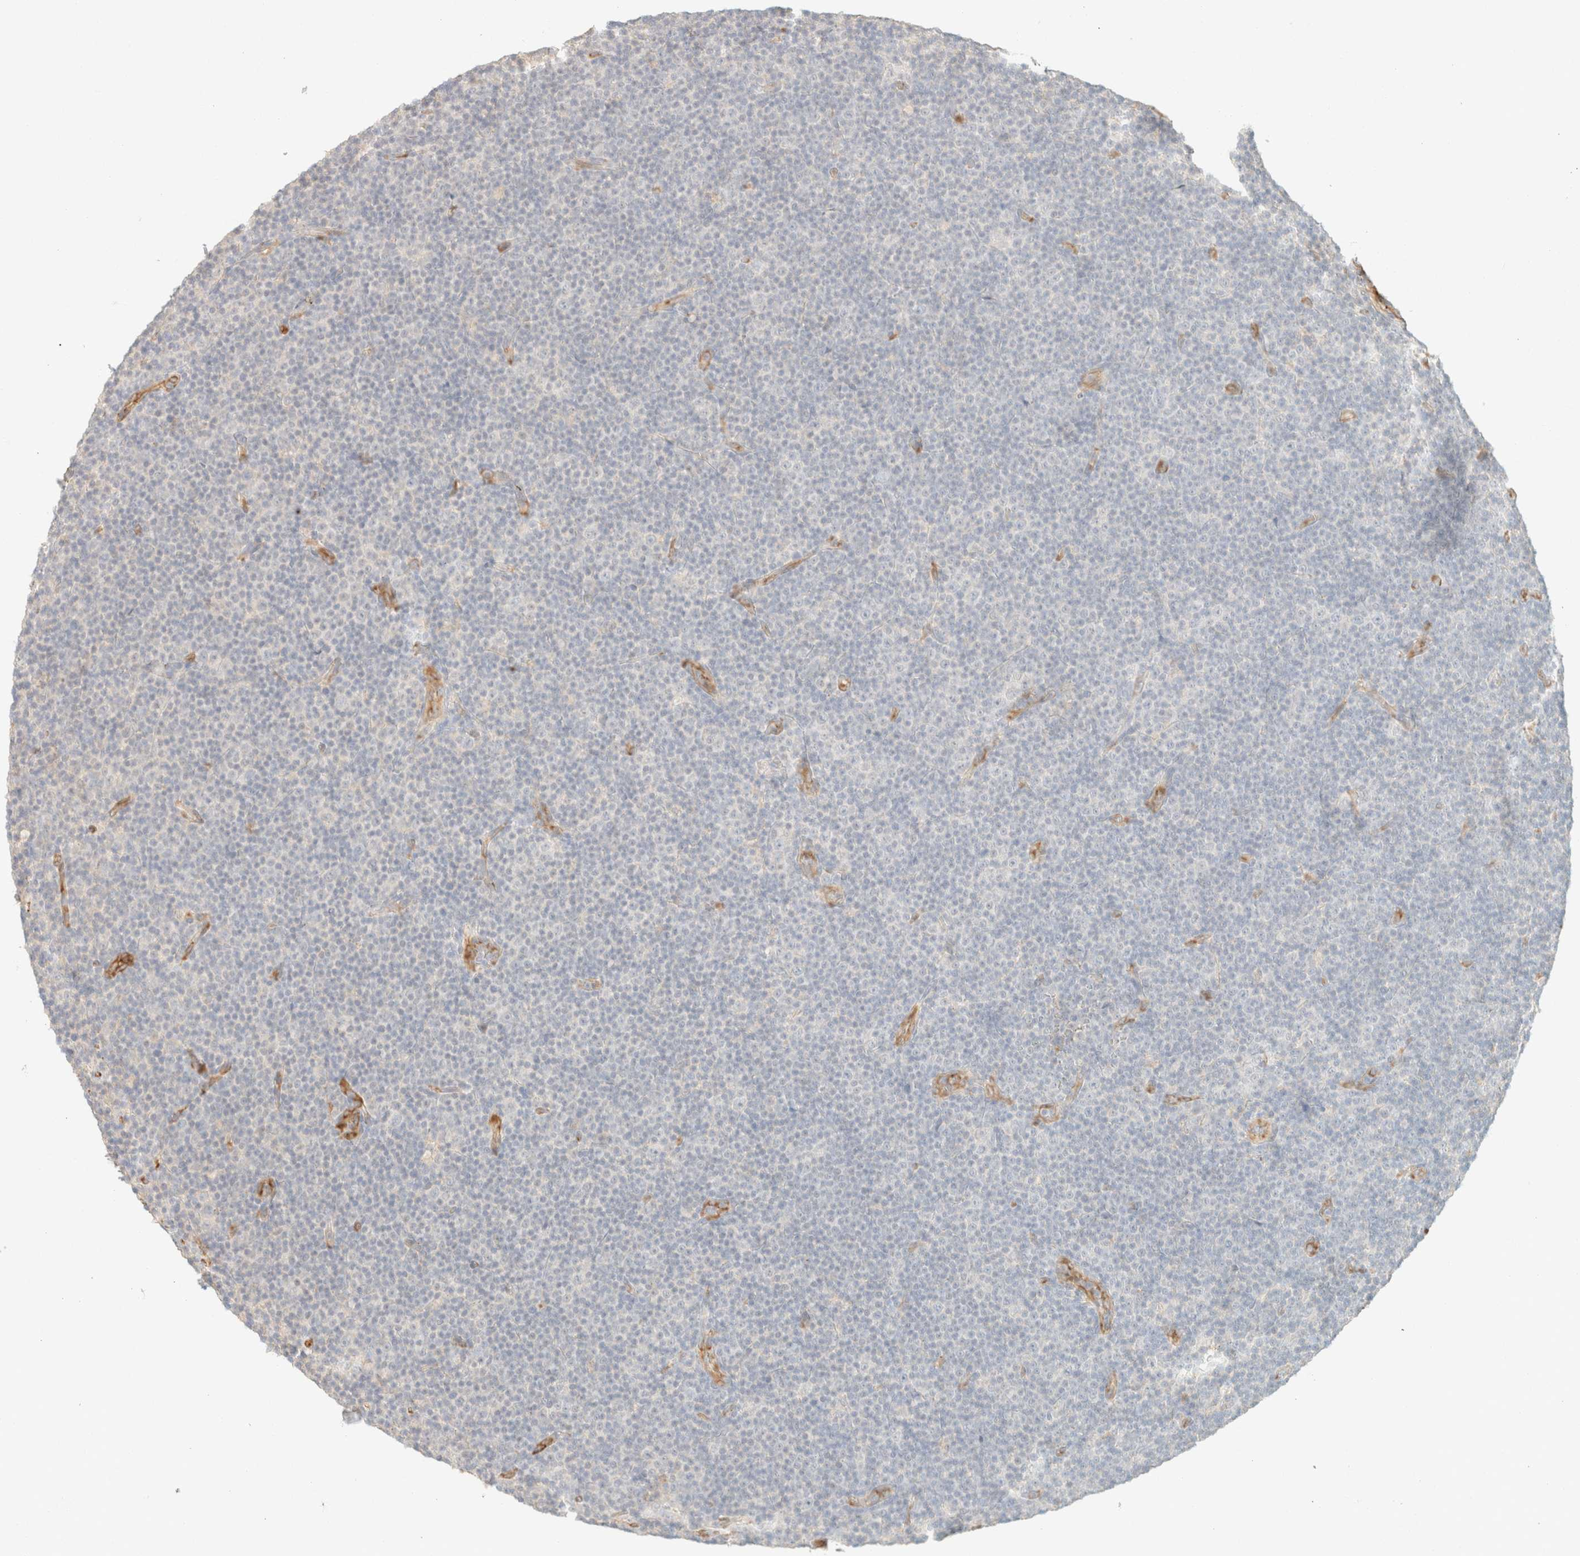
{"staining": {"intensity": "negative", "quantity": "none", "location": "none"}, "tissue": "lymphoma", "cell_type": "Tumor cells", "image_type": "cancer", "snomed": [{"axis": "morphology", "description": "Malignant lymphoma, non-Hodgkin's type, Low grade"}, {"axis": "topography", "description": "Lymph node"}], "caption": "This is an IHC image of low-grade malignant lymphoma, non-Hodgkin's type. There is no staining in tumor cells.", "gene": "SPARCL1", "patient": {"sex": "female", "age": 67}}